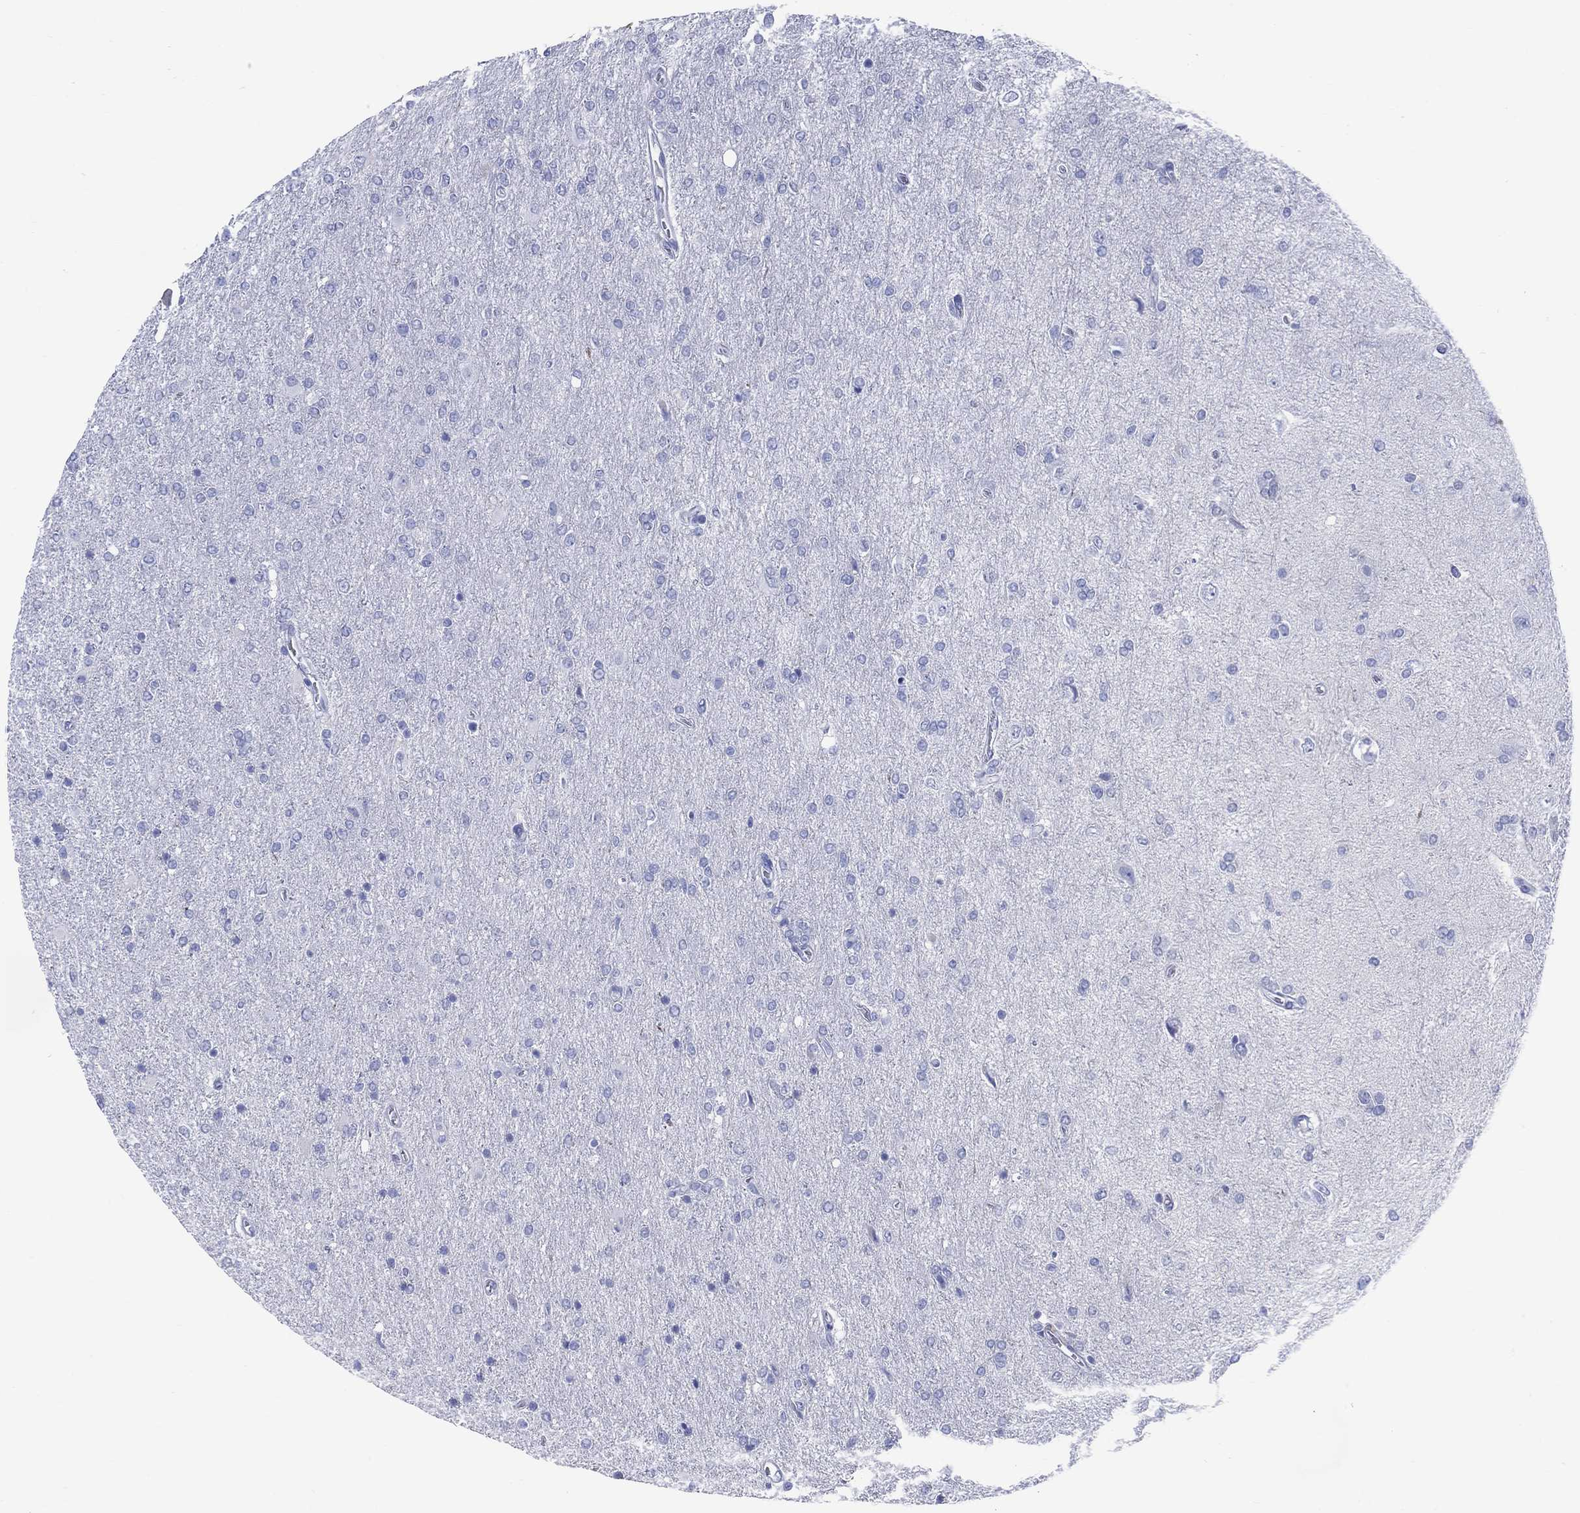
{"staining": {"intensity": "negative", "quantity": "none", "location": "none"}, "tissue": "glioma", "cell_type": "Tumor cells", "image_type": "cancer", "snomed": [{"axis": "morphology", "description": "Glioma, malignant, High grade"}, {"axis": "topography", "description": "Cerebral cortex"}], "caption": "The micrograph shows no staining of tumor cells in malignant high-grade glioma. (Brightfield microscopy of DAB (3,3'-diaminobenzidine) immunohistochemistry at high magnification).", "gene": "LRRD1", "patient": {"sex": "male", "age": 70}}